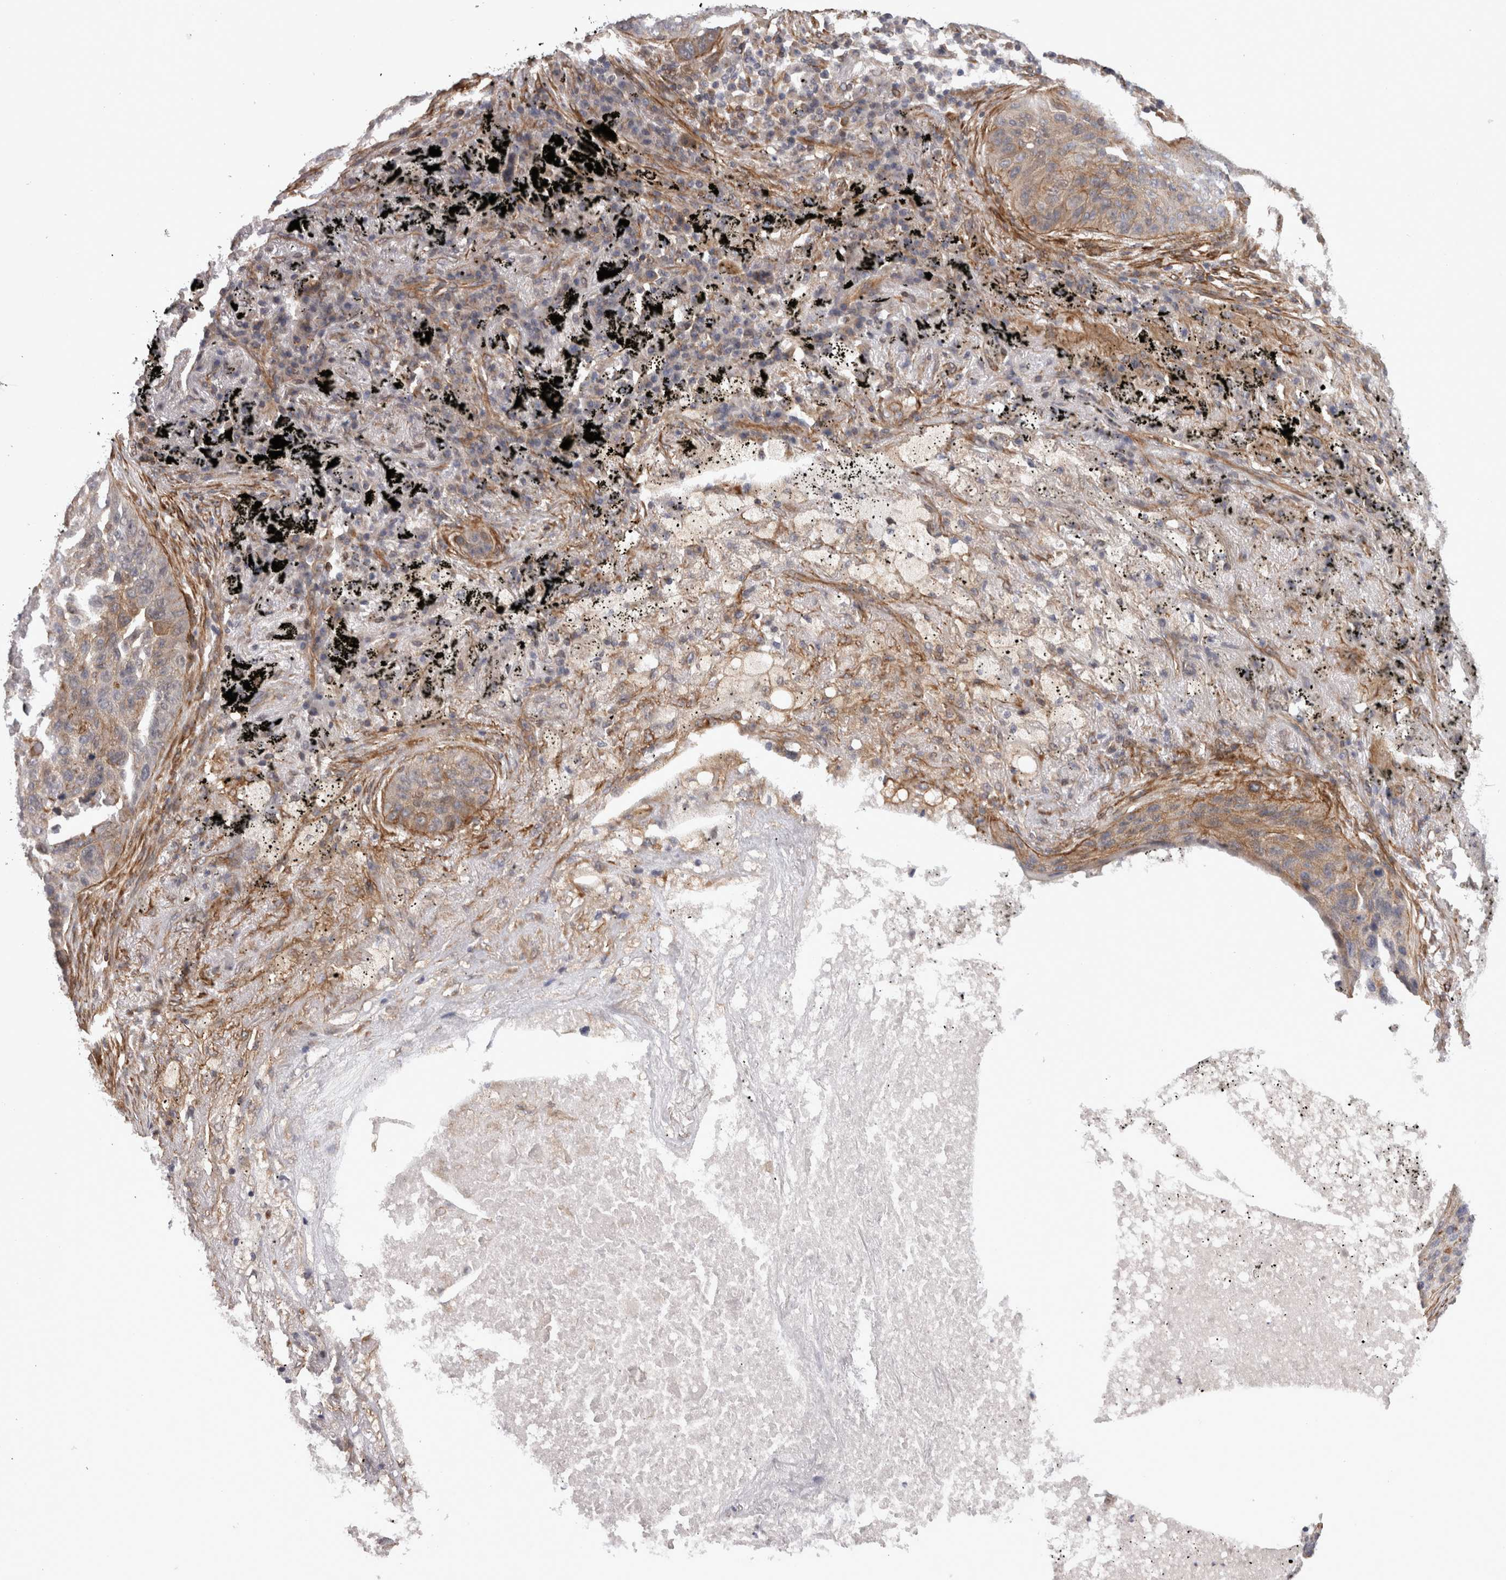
{"staining": {"intensity": "weak", "quantity": "25%-75%", "location": "cytoplasmic/membranous"}, "tissue": "lung cancer", "cell_type": "Tumor cells", "image_type": "cancer", "snomed": [{"axis": "morphology", "description": "Squamous cell carcinoma, NOS"}, {"axis": "topography", "description": "Lung"}], "caption": "An IHC photomicrograph of neoplastic tissue is shown. Protein staining in brown highlights weak cytoplasmic/membranous positivity in squamous cell carcinoma (lung) within tumor cells.", "gene": "RMDN1", "patient": {"sex": "female", "age": 63}}